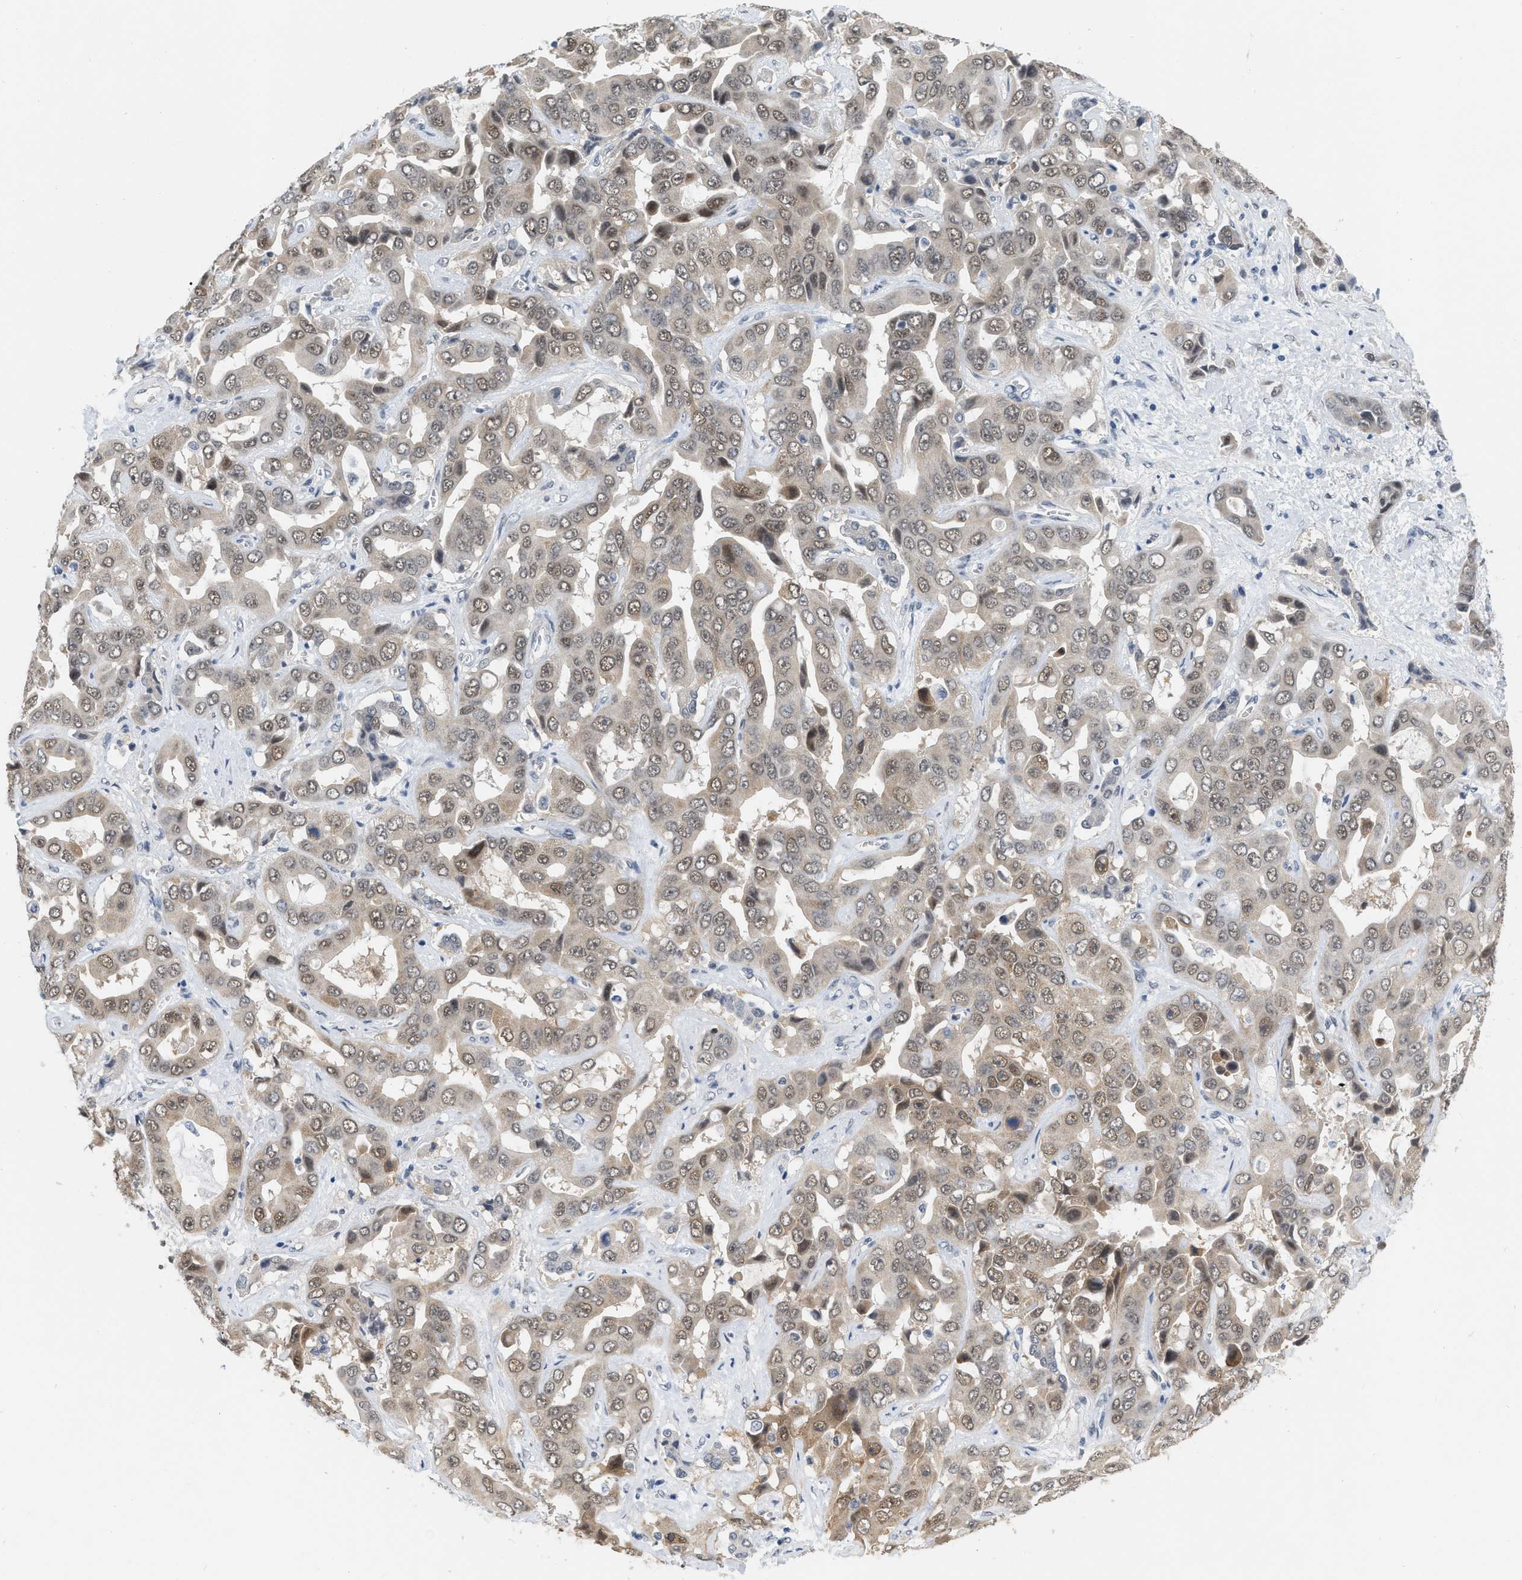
{"staining": {"intensity": "weak", "quantity": ">75%", "location": "cytoplasmic/membranous,nuclear"}, "tissue": "liver cancer", "cell_type": "Tumor cells", "image_type": "cancer", "snomed": [{"axis": "morphology", "description": "Cholangiocarcinoma"}, {"axis": "topography", "description": "Liver"}], "caption": "Approximately >75% of tumor cells in liver cholangiocarcinoma show weak cytoplasmic/membranous and nuclear protein positivity as visualized by brown immunohistochemical staining.", "gene": "RUVBL1", "patient": {"sex": "female", "age": 52}}